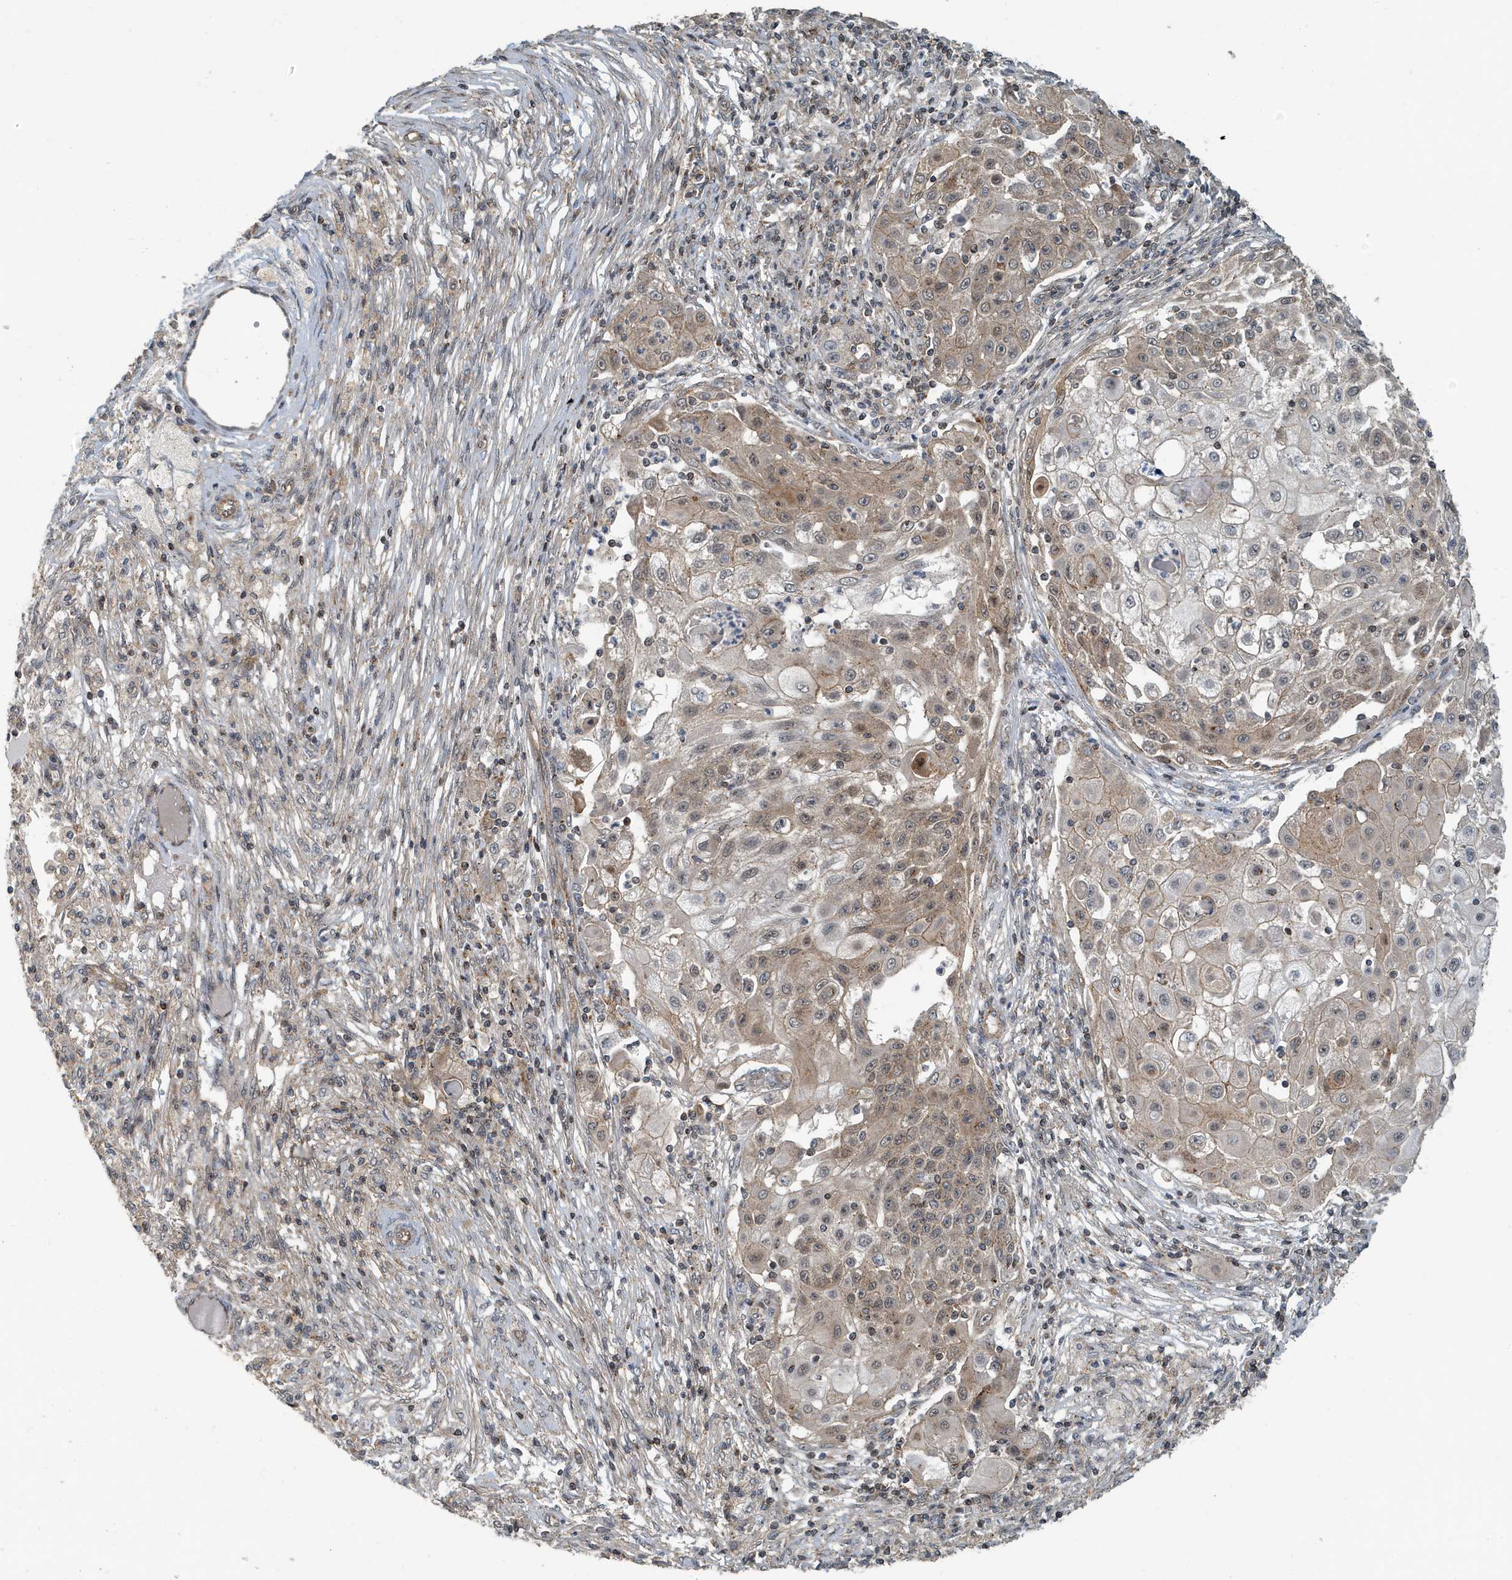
{"staining": {"intensity": "moderate", "quantity": "25%-75%", "location": "cytoplasmic/membranous"}, "tissue": "ovarian cancer", "cell_type": "Tumor cells", "image_type": "cancer", "snomed": [{"axis": "morphology", "description": "Carcinoma, endometroid"}, {"axis": "topography", "description": "Ovary"}], "caption": "Immunohistochemistry (IHC) (DAB) staining of human endometroid carcinoma (ovarian) reveals moderate cytoplasmic/membranous protein staining in approximately 25%-75% of tumor cells.", "gene": "KIF15", "patient": {"sex": "female", "age": 42}}